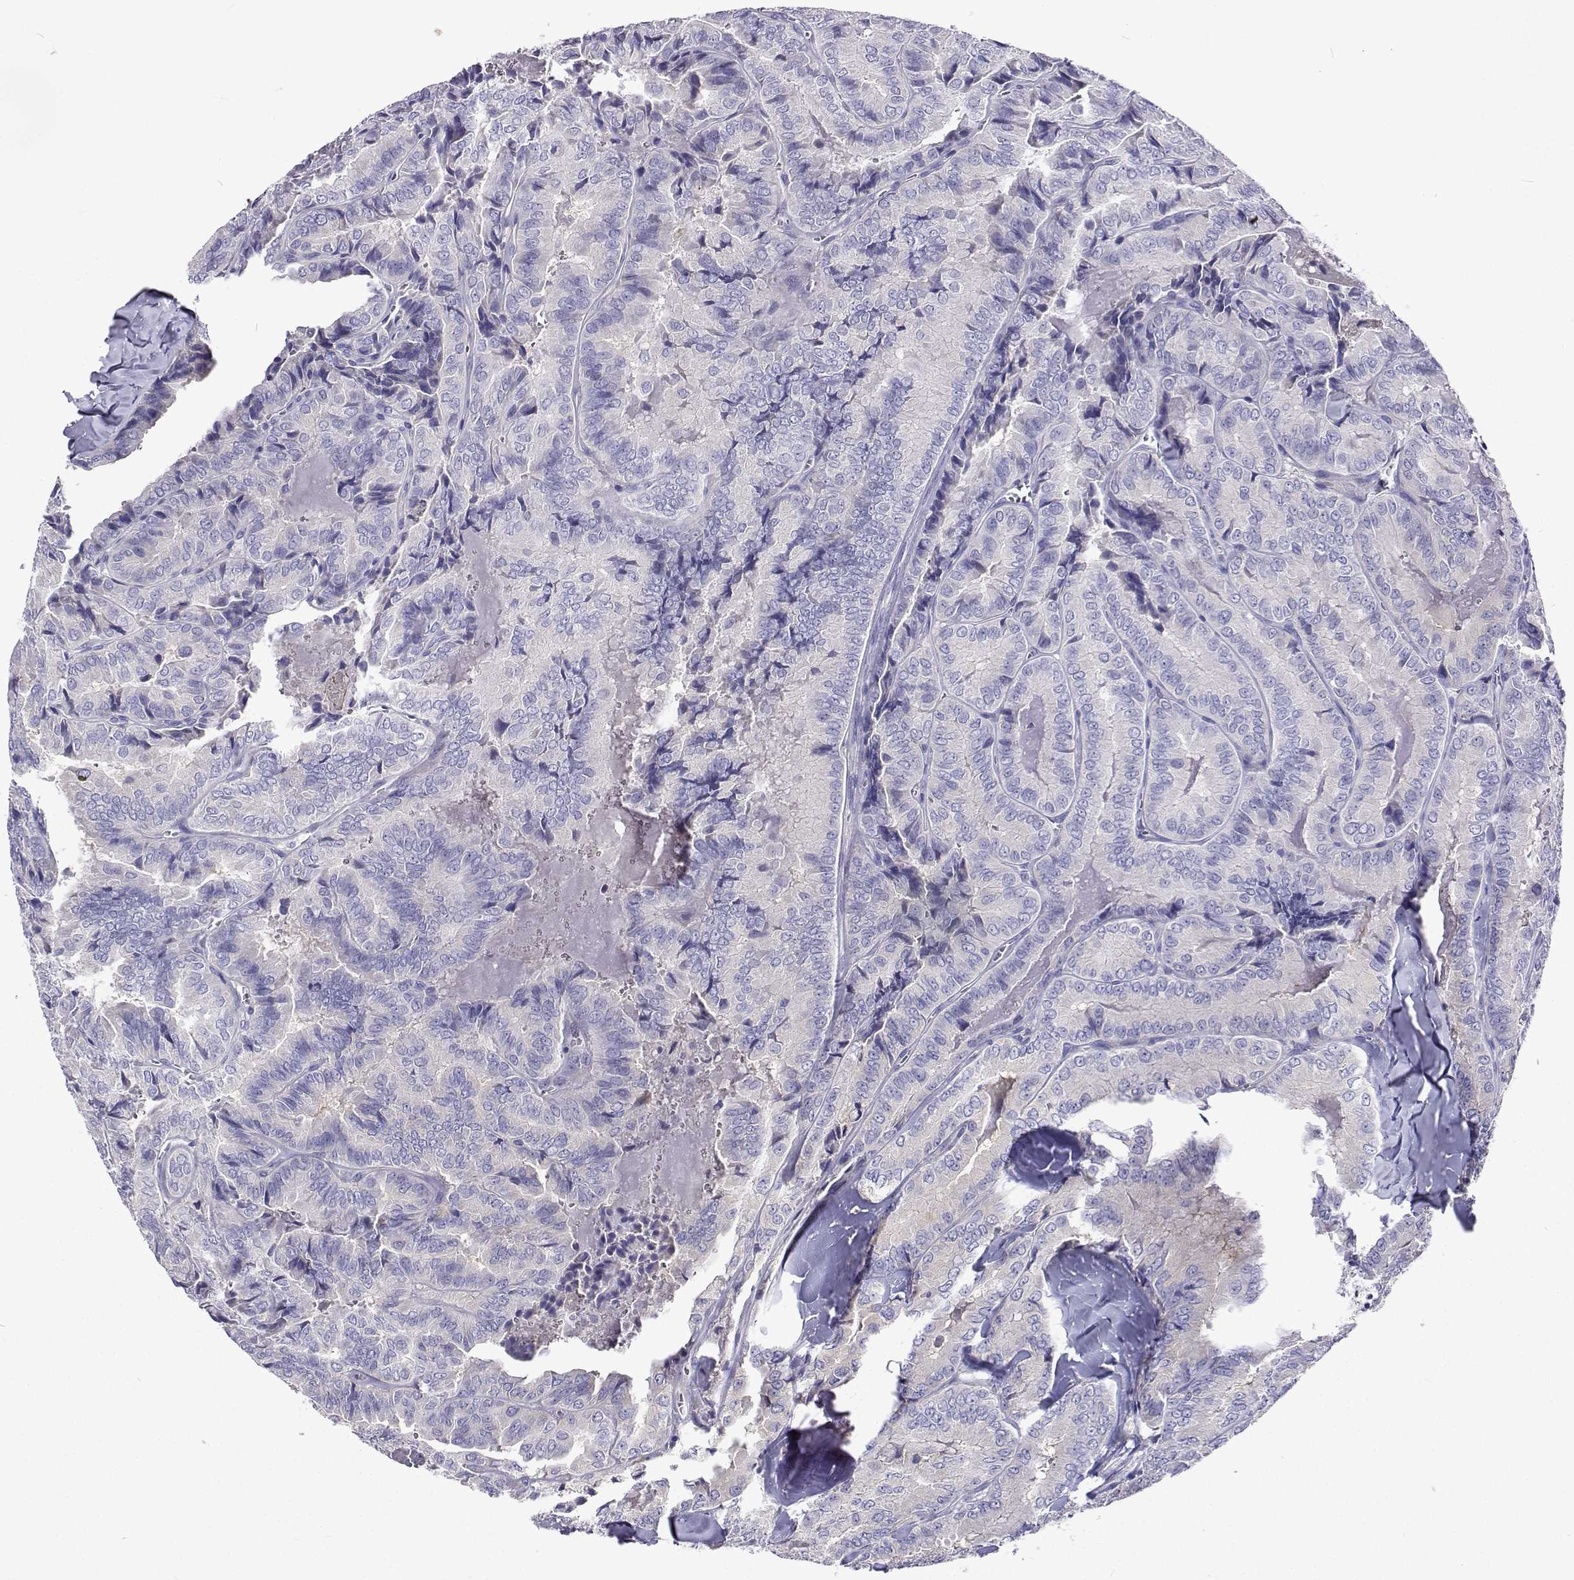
{"staining": {"intensity": "negative", "quantity": "none", "location": "none"}, "tissue": "thyroid cancer", "cell_type": "Tumor cells", "image_type": "cancer", "snomed": [{"axis": "morphology", "description": "Papillary adenocarcinoma, NOS"}, {"axis": "topography", "description": "Thyroid gland"}], "caption": "High power microscopy micrograph of an IHC photomicrograph of thyroid papillary adenocarcinoma, revealing no significant expression in tumor cells. Brightfield microscopy of immunohistochemistry stained with DAB (3,3'-diaminobenzidine) (brown) and hematoxylin (blue), captured at high magnification.", "gene": "LHFPL7", "patient": {"sex": "female", "age": 75}}